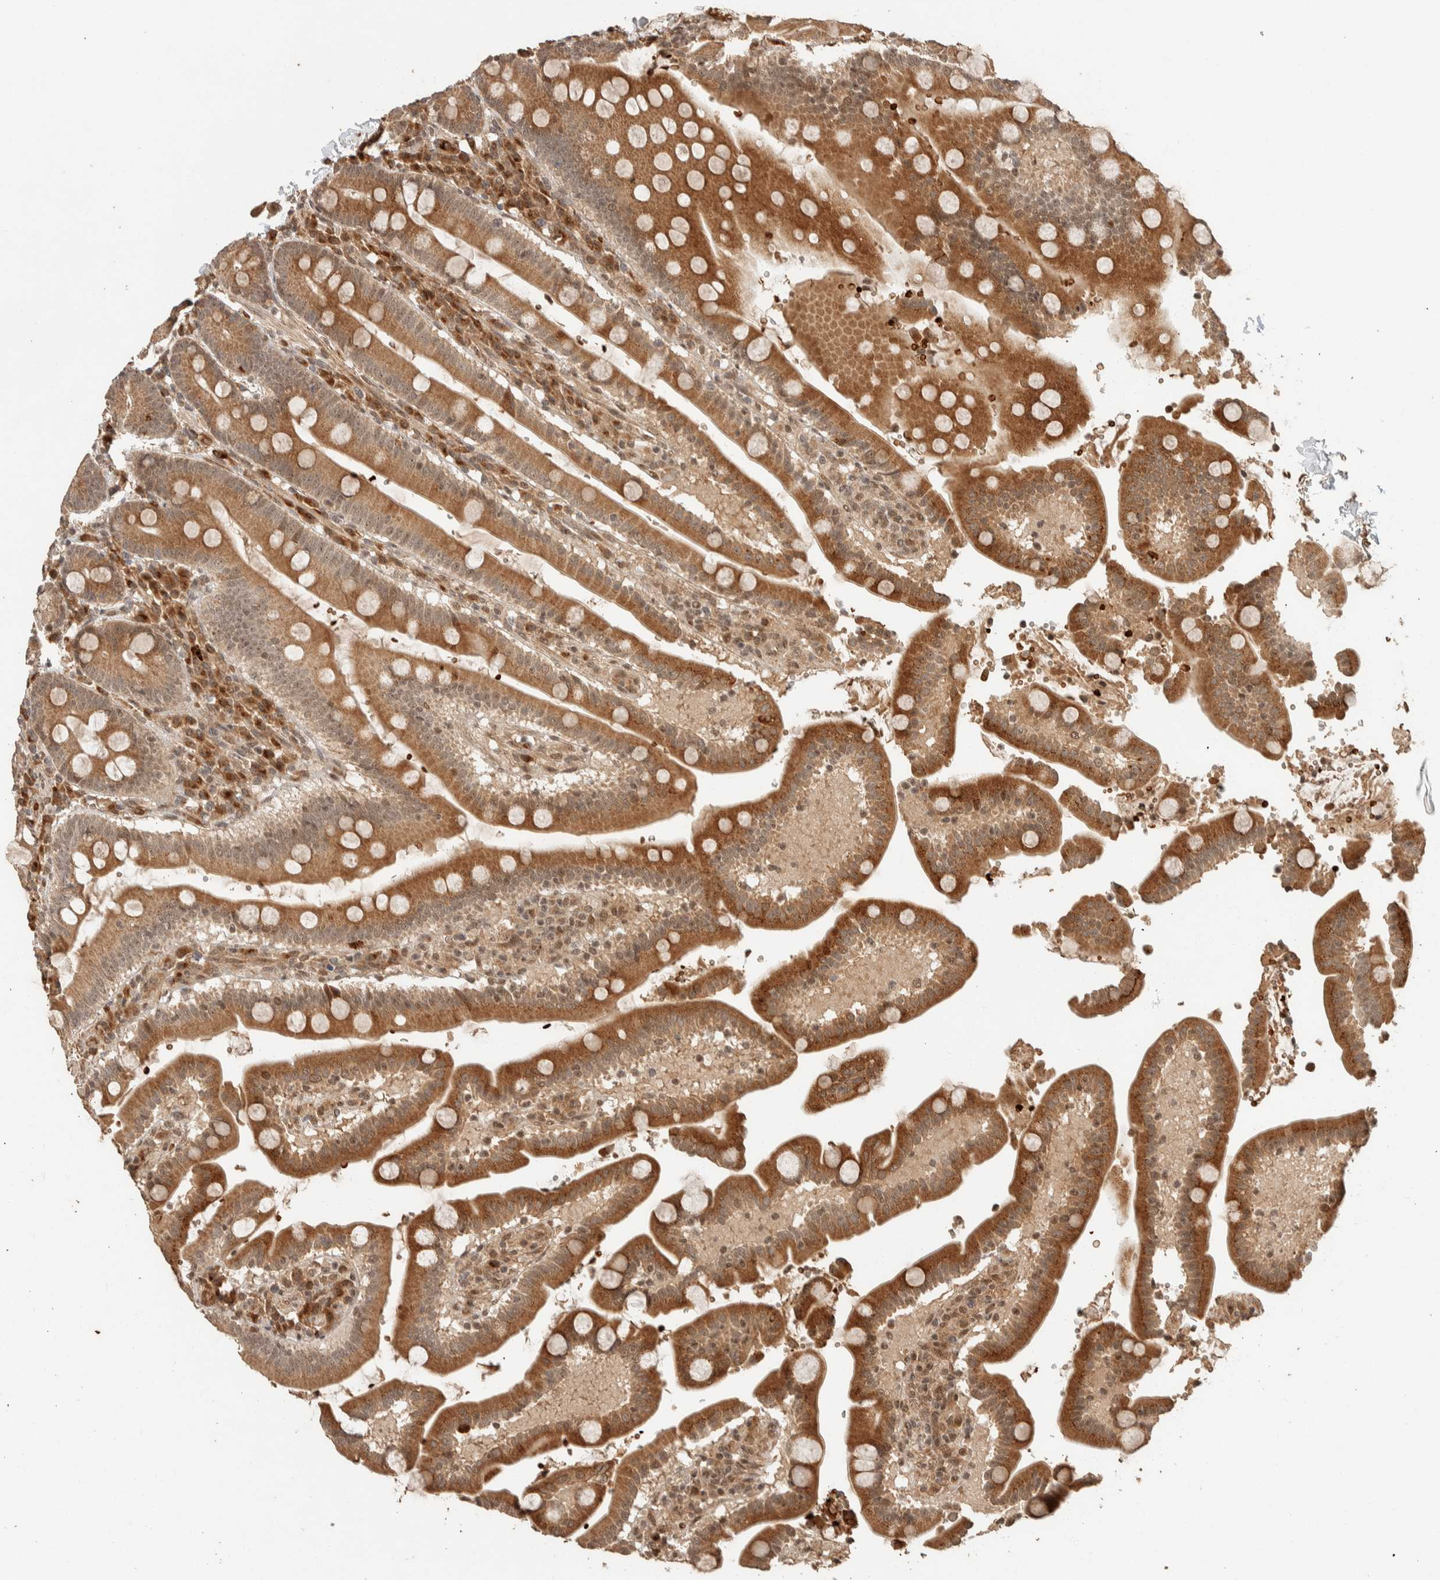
{"staining": {"intensity": "strong", "quantity": ">75%", "location": "cytoplasmic/membranous"}, "tissue": "duodenum", "cell_type": "Glandular cells", "image_type": "normal", "snomed": [{"axis": "morphology", "description": "Normal tissue, NOS"}, {"axis": "topography", "description": "Small intestine, NOS"}], "caption": "Protein staining of benign duodenum demonstrates strong cytoplasmic/membranous positivity in approximately >75% of glandular cells.", "gene": "ZBTB2", "patient": {"sex": "female", "age": 71}}